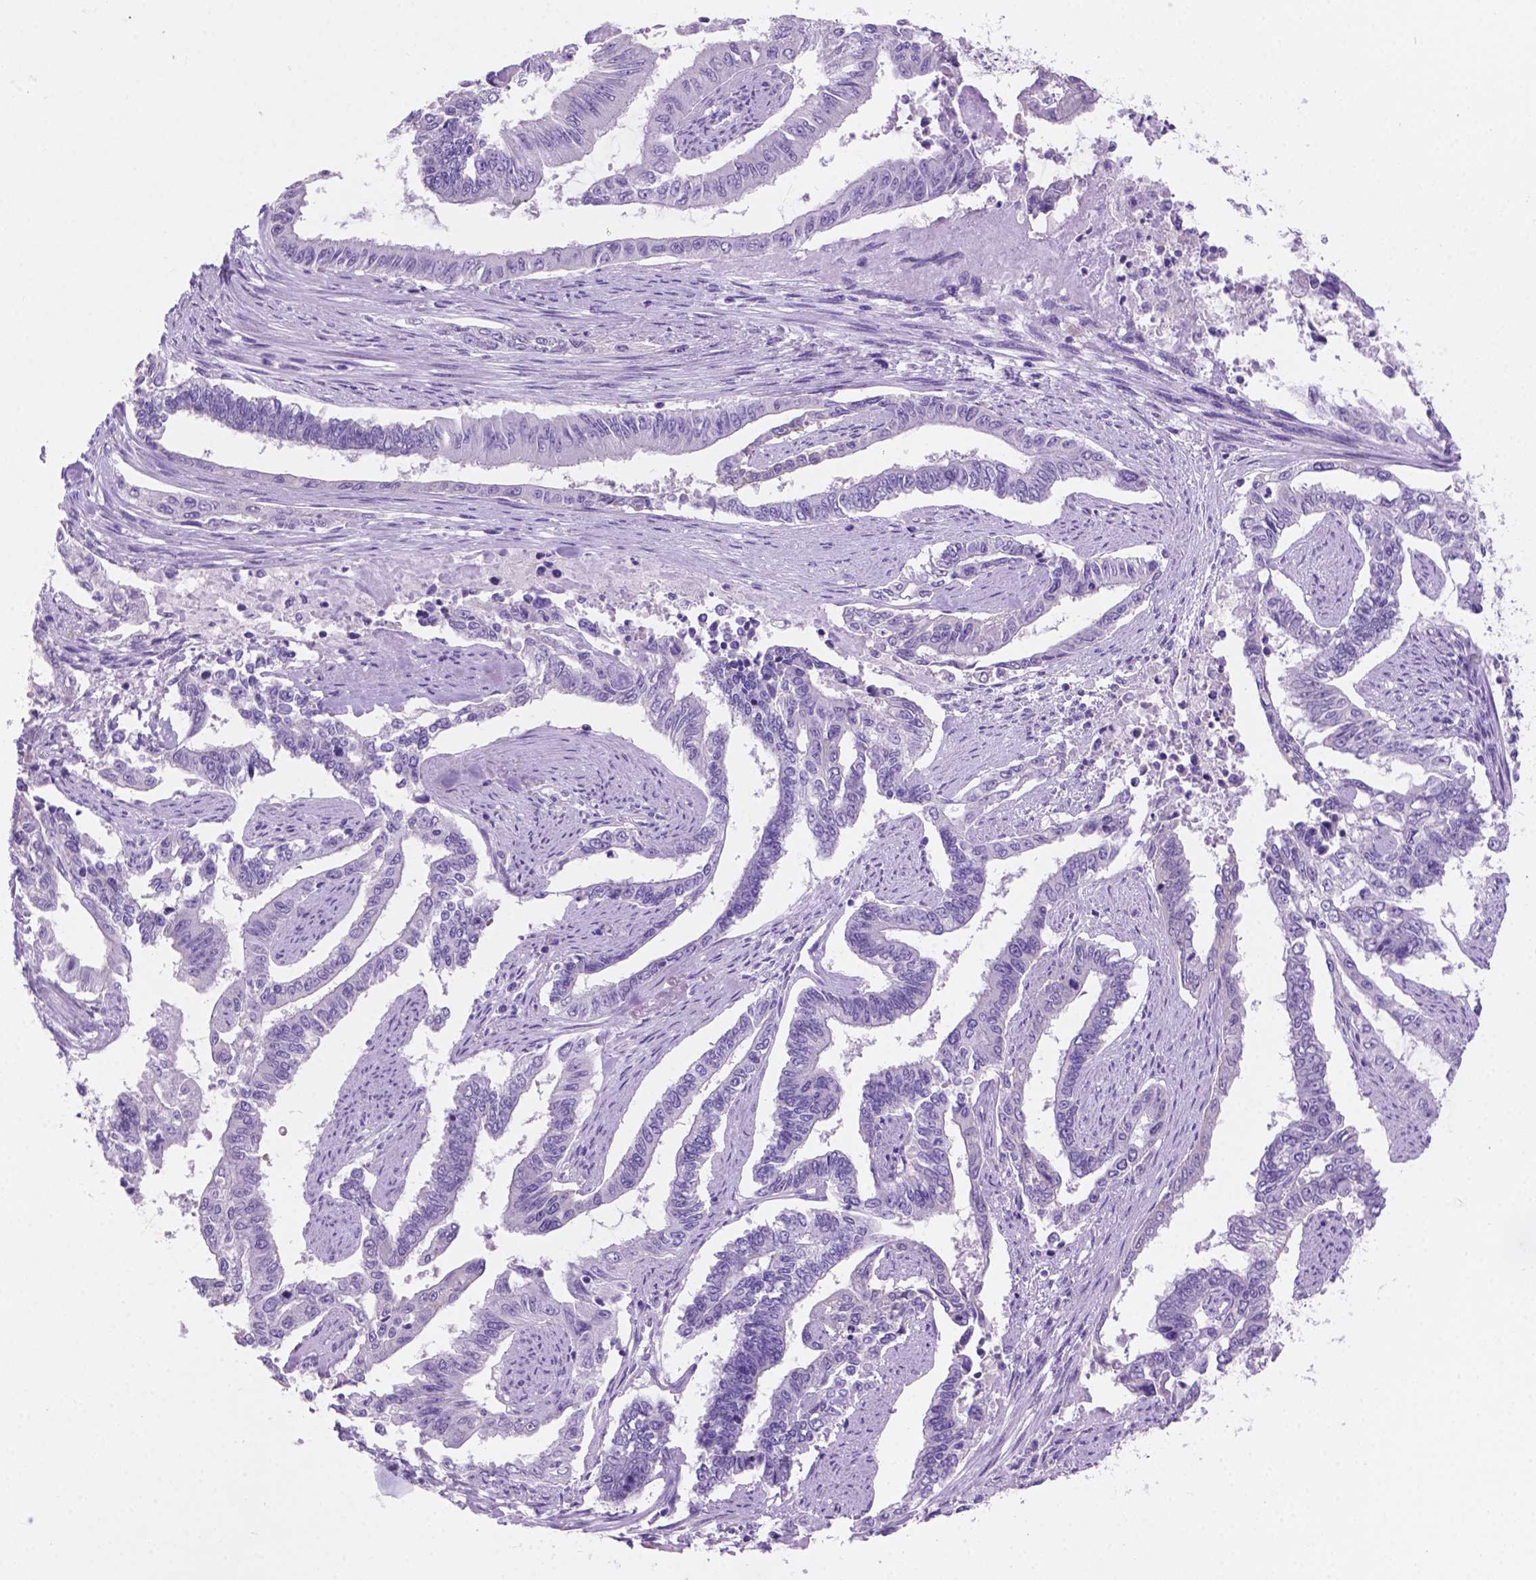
{"staining": {"intensity": "negative", "quantity": "none", "location": "none"}, "tissue": "endometrial cancer", "cell_type": "Tumor cells", "image_type": "cancer", "snomed": [{"axis": "morphology", "description": "Adenocarcinoma, NOS"}, {"axis": "topography", "description": "Uterus"}], "caption": "Human endometrial adenocarcinoma stained for a protein using immunohistochemistry (IHC) reveals no staining in tumor cells.", "gene": "GRIN2B", "patient": {"sex": "female", "age": 59}}